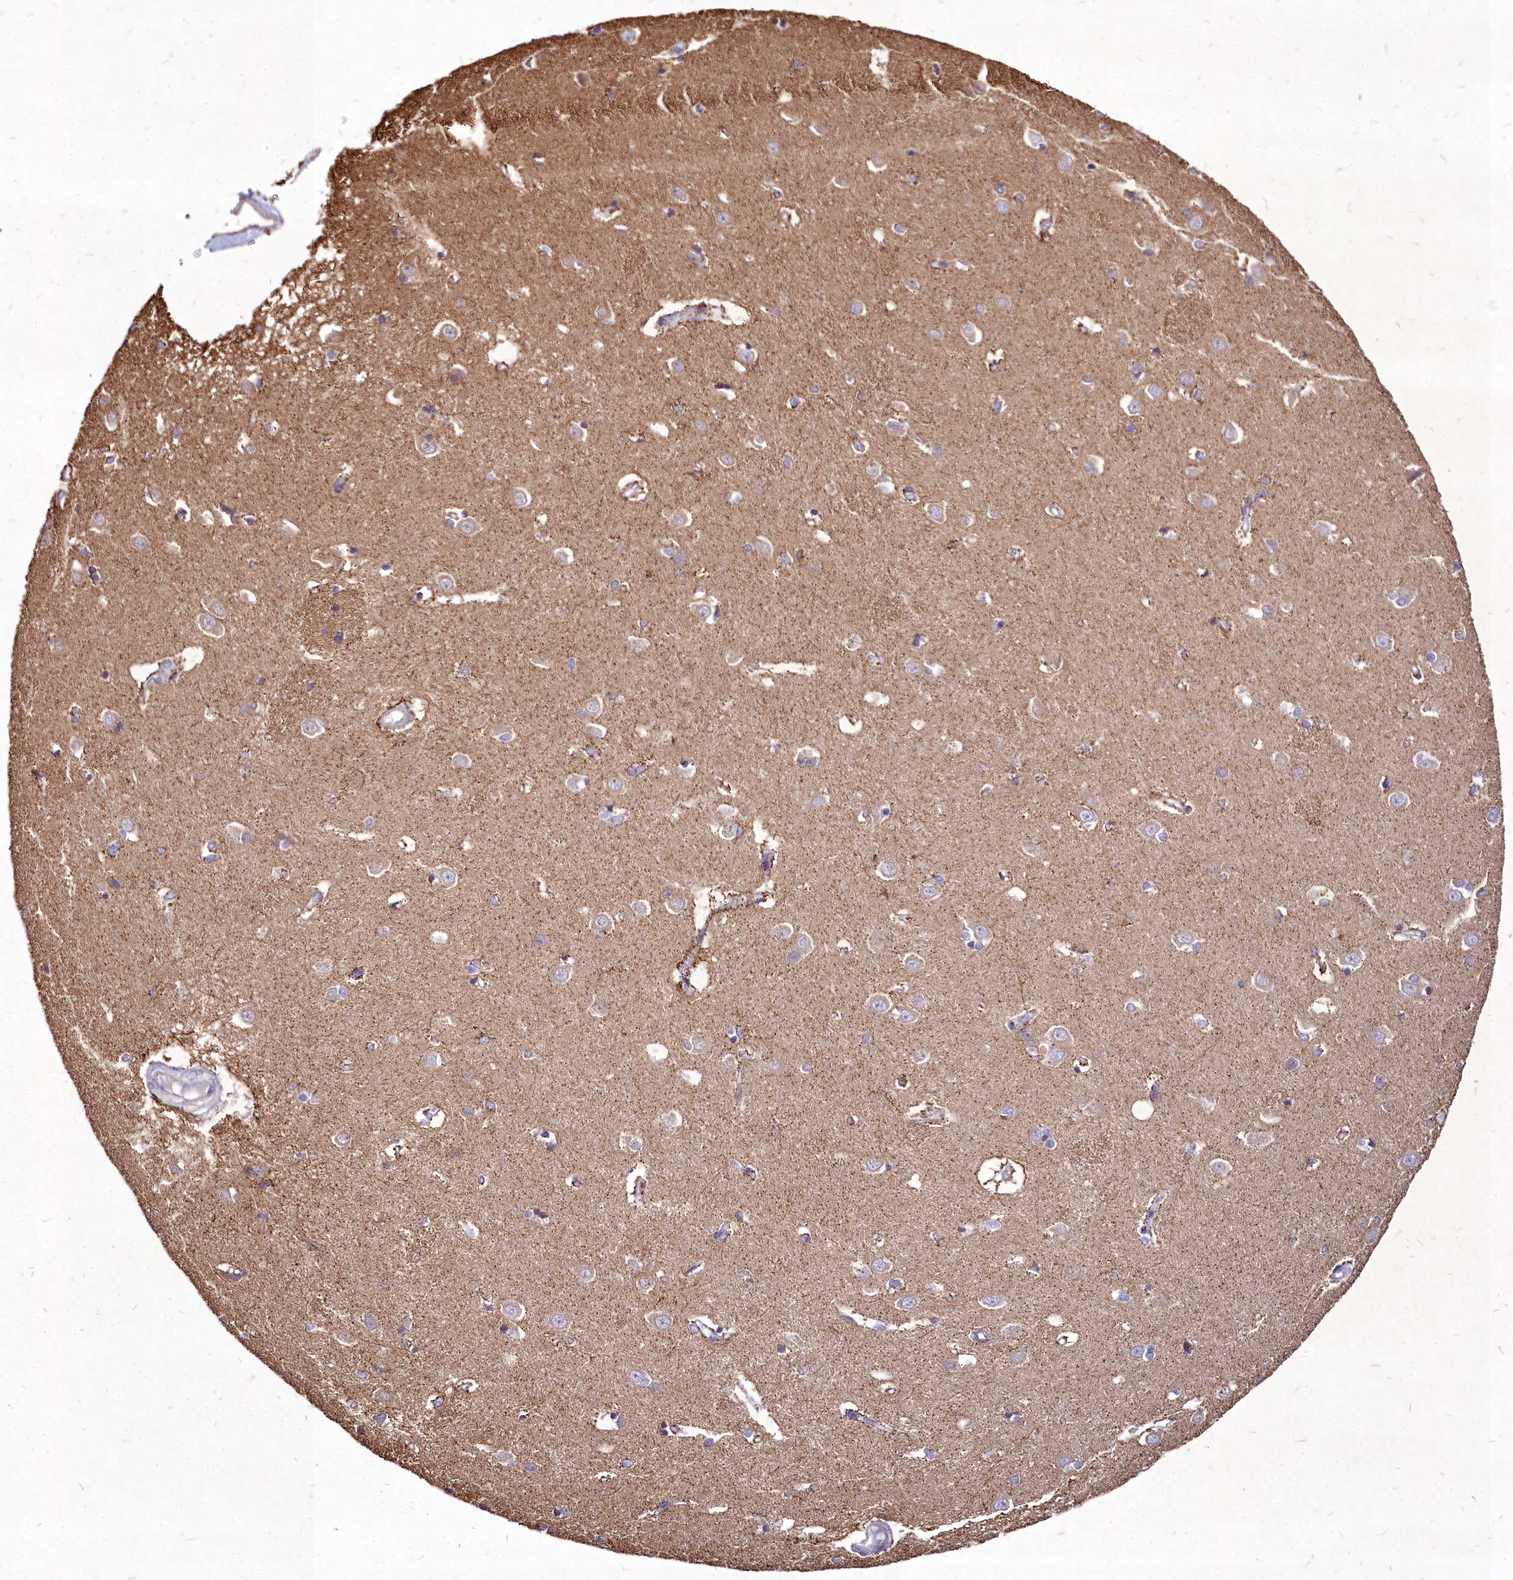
{"staining": {"intensity": "weak", "quantity": ">75%", "location": "cytoplasmic/membranous"}, "tissue": "caudate", "cell_type": "Glial cells", "image_type": "normal", "snomed": [{"axis": "morphology", "description": "Normal tissue, NOS"}, {"axis": "topography", "description": "Lateral ventricle wall"}], "caption": "Immunohistochemical staining of normal human caudate shows low levels of weak cytoplasmic/membranous positivity in about >75% of glial cells.", "gene": "SKA1", "patient": {"sex": "male", "age": 37}}